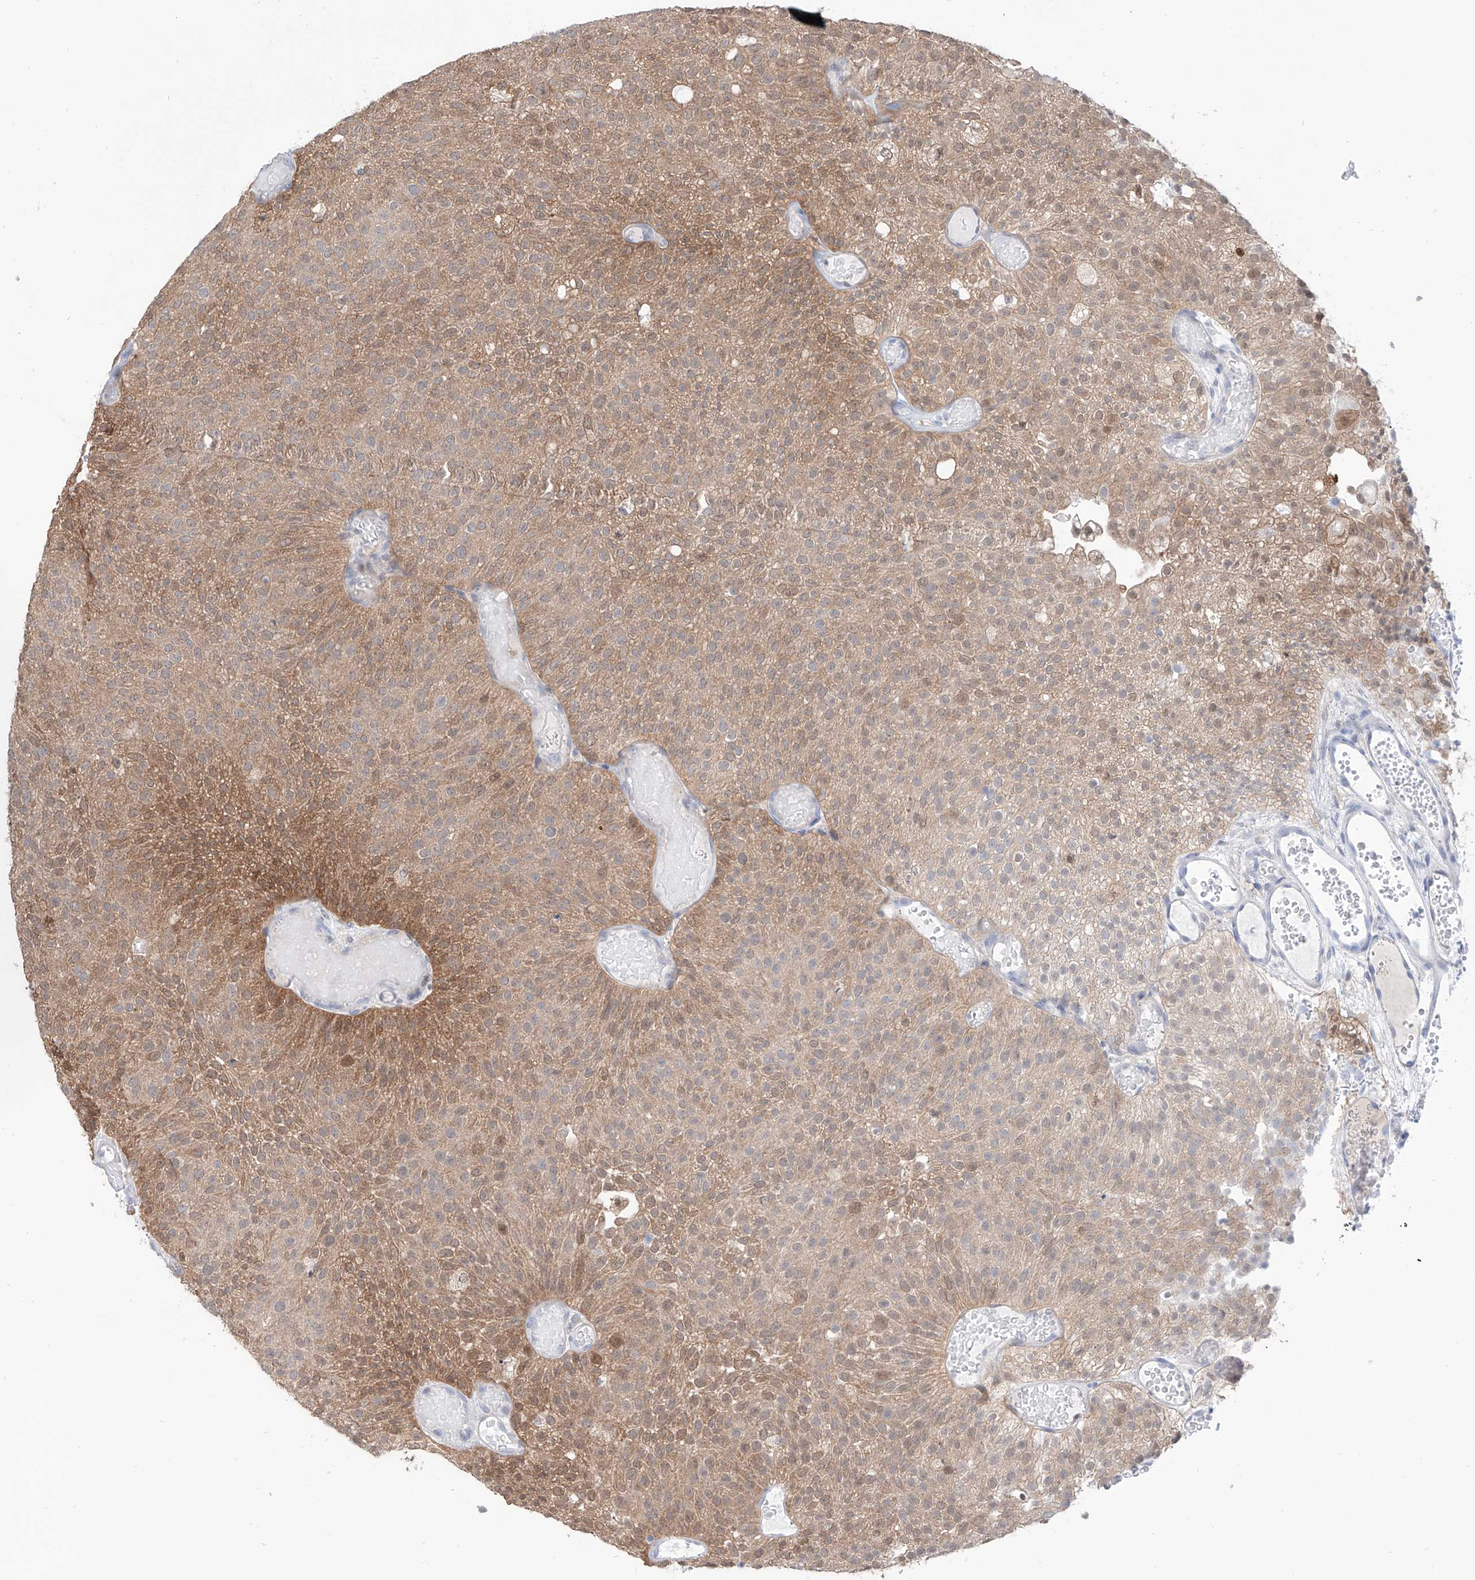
{"staining": {"intensity": "moderate", "quantity": ">75%", "location": "cytoplasmic/membranous,nuclear"}, "tissue": "urothelial cancer", "cell_type": "Tumor cells", "image_type": "cancer", "snomed": [{"axis": "morphology", "description": "Urothelial carcinoma, Low grade"}, {"axis": "topography", "description": "Urinary bladder"}], "caption": "DAB (3,3'-diaminobenzidine) immunohistochemical staining of low-grade urothelial carcinoma exhibits moderate cytoplasmic/membranous and nuclear protein positivity in about >75% of tumor cells. (brown staining indicates protein expression, while blue staining denotes nuclei).", "gene": "PDXK", "patient": {"sex": "male", "age": 78}}